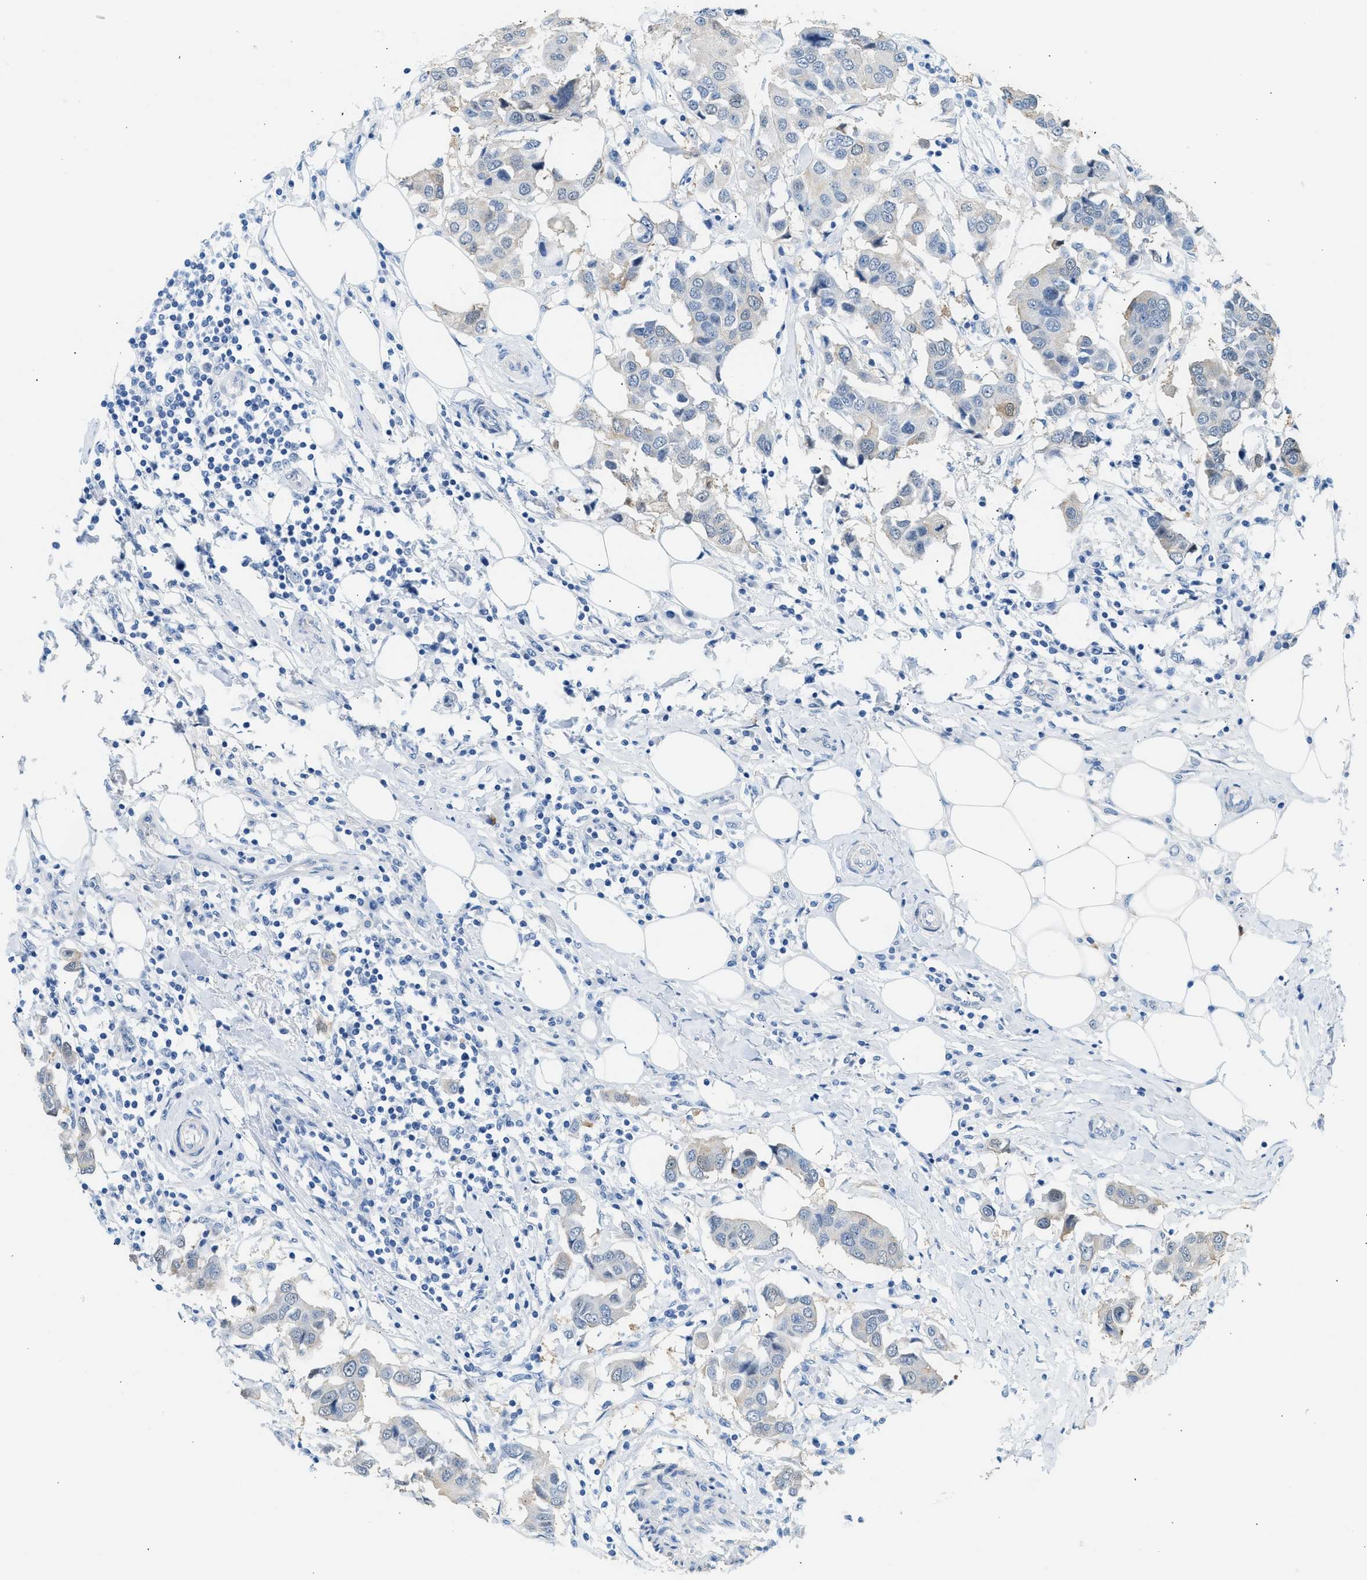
{"staining": {"intensity": "negative", "quantity": "none", "location": "none"}, "tissue": "breast cancer", "cell_type": "Tumor cells", "image_type": "cancer", "snomed": [{"axis": "morphology", "description": "Duct carcinoma"}, {"axis": "topography", "description": "Breast"}], "caption": "An immunohistochemistry (IHC) photomicrograph of breast infiltrating ductal carcinoma is shown. There is no staining in tumor cells of breast infiltrating ductal carcinoma.", "gene": "SPAM1", "patient": {"sex": "female", "age": 80}}